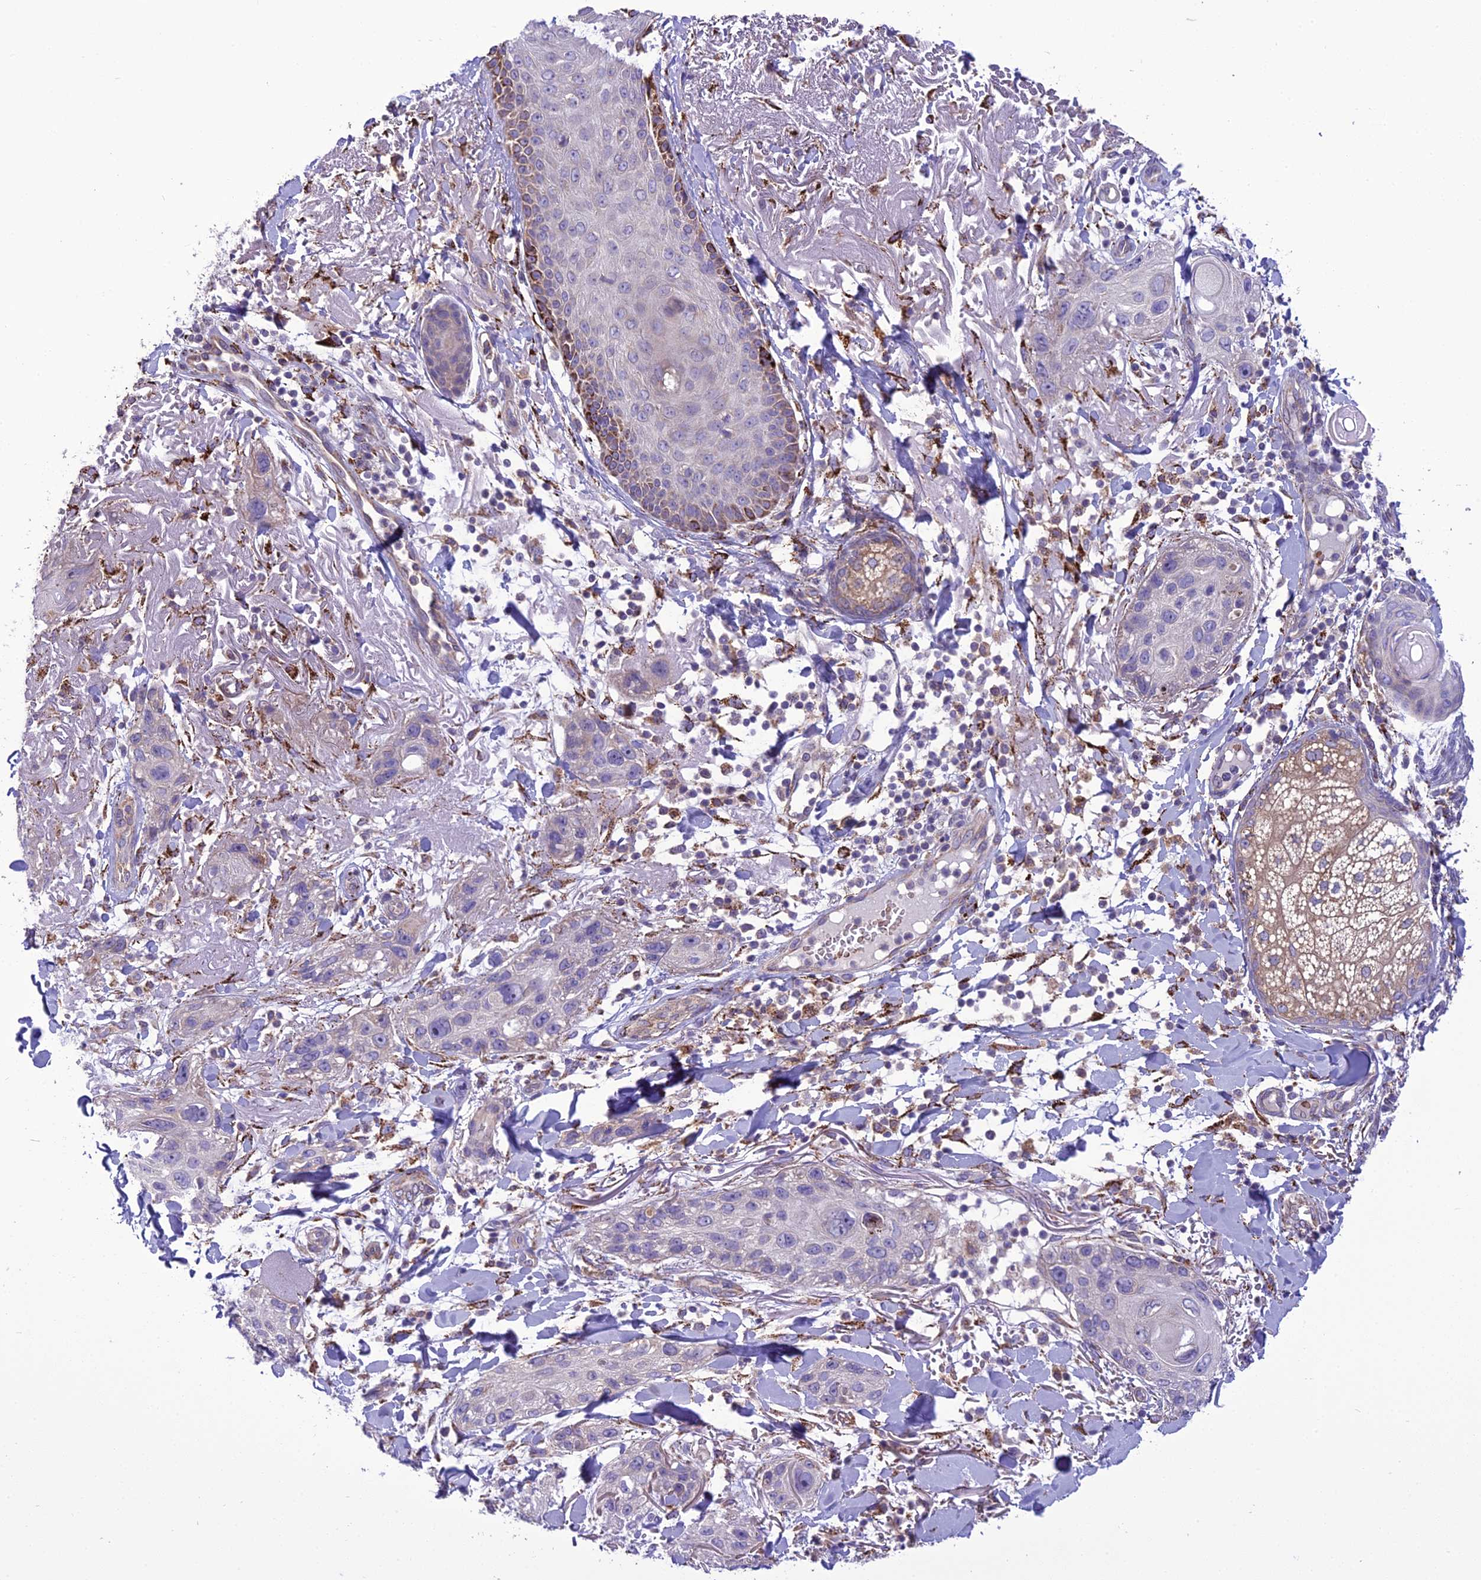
{"staining": {"intensity": "negative", "quantity": "none", "location": "none"}, "tissue": "skin cancer", "cell_type": "Tumor cells", "image_type": "cancer", "snomed": [{"axis": "morphology", "description": "Normal tissue, NOS"}, {"axis": "morphology", "description": "Squamous cell carcinoma, NOS"}, {"axis": "topography", "description": "Skin"}], "caption": "The micrograph demonstrates no staining of tumor cells in skin cancer (squamous cell carcinoma). Brightfield microscopy of immunohistochemistry stained with DAB (3,3'-diaminobenzidine) (brown) and hematoxylin (blue), captured at high magnification.", "gene": "TBC1D24", "patient": {"sex": "male", "age": 72}}